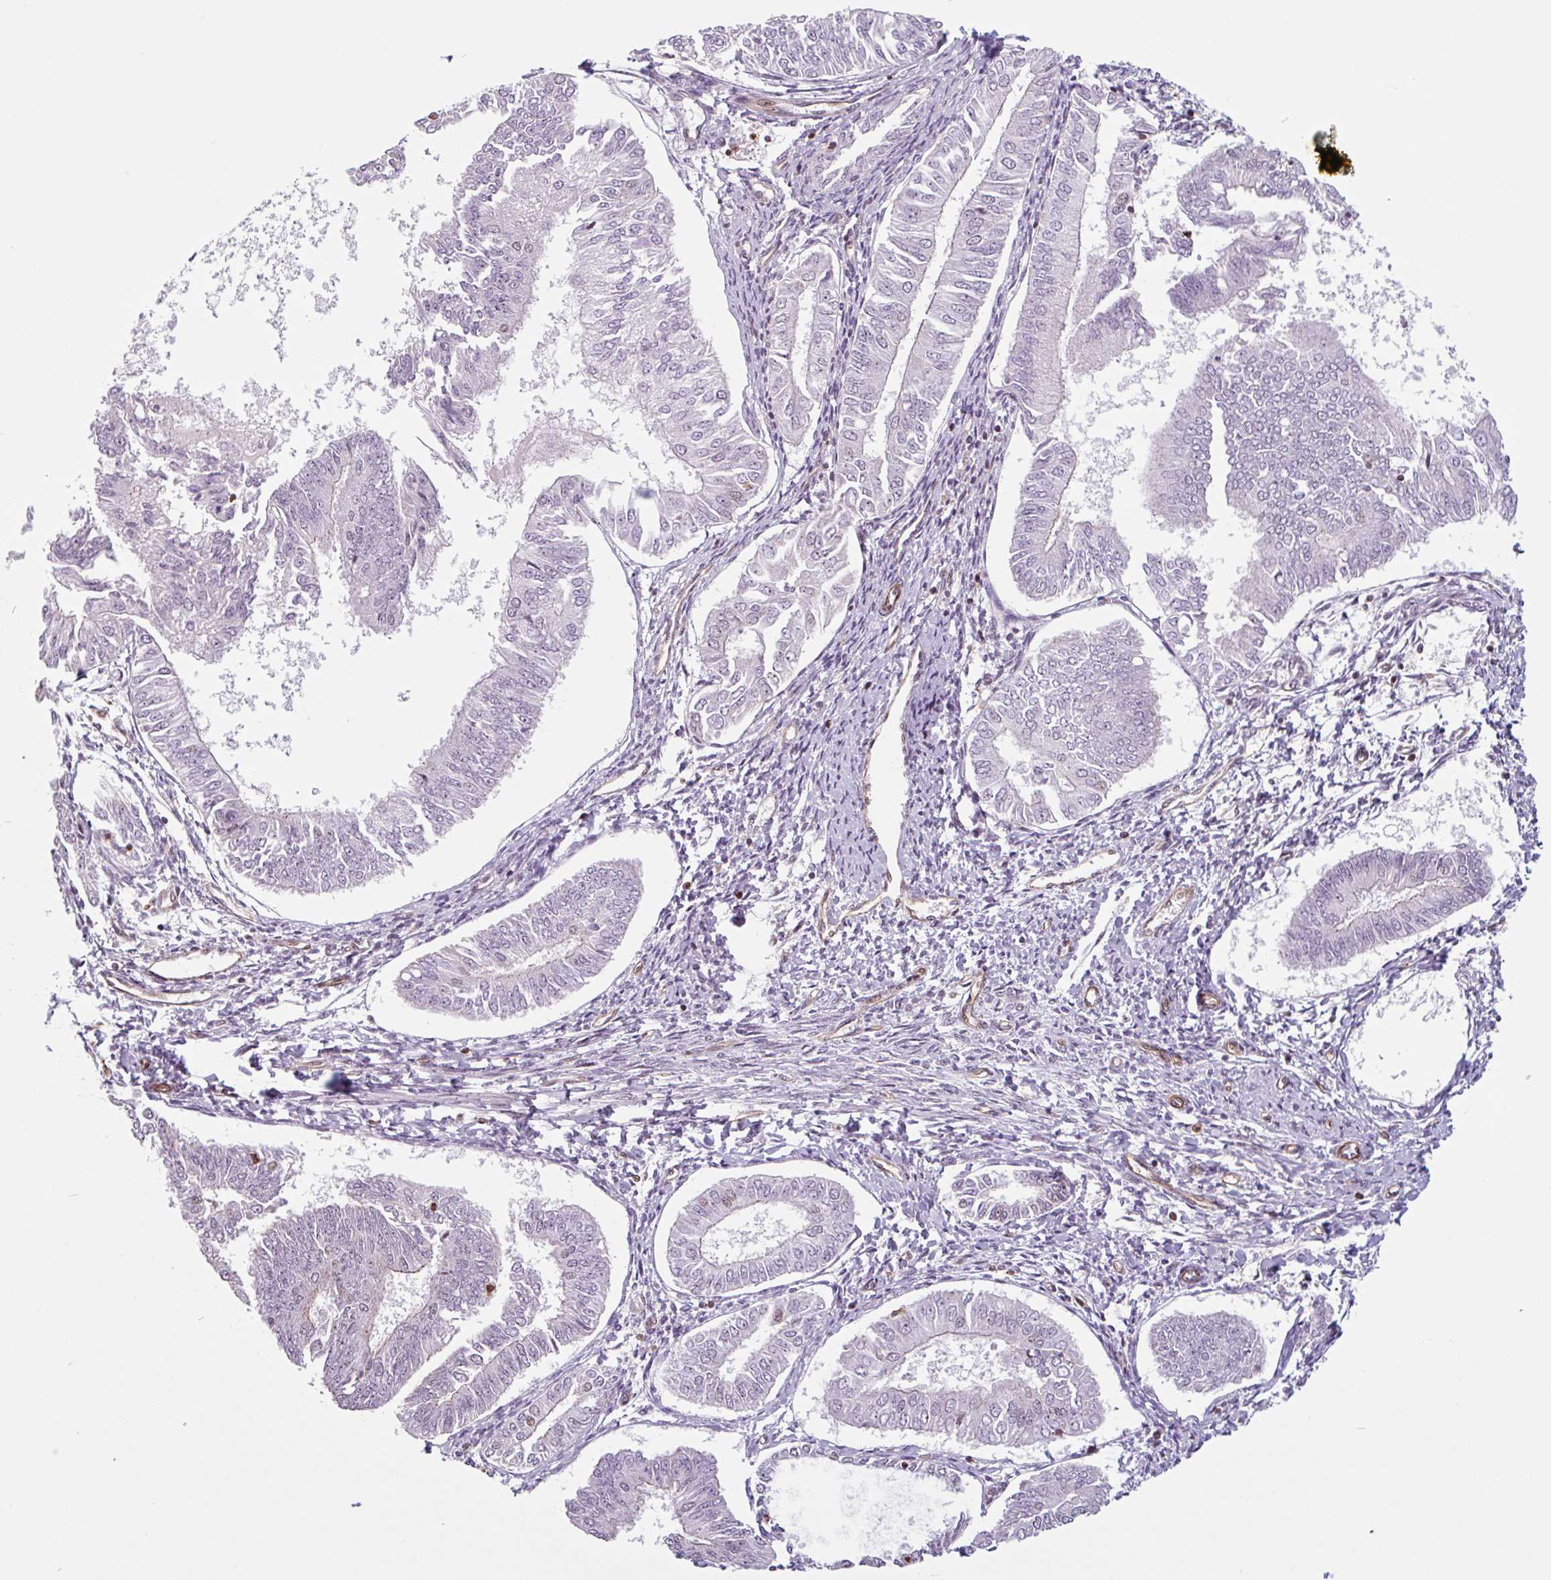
{"staining": {"intensity": "negative", "quantity": "none", "location": "none"}, "tissue": "endometrial cancer", "cell_type": "Tumor cells", "image_type": "cancer", "snomed": [{"axis": "morphology", "description": "Adenocarcinoma, NOS"}, {"axis": "topography", "description": "Endometrium"}], "caption": "A high-resolution micrograph shows immunohistochemistry staining of endometrial cancer (adenocarcinoma), which reveals no significant staining in tumor cells.", "gene": "ZNF689", "patient": {"sex": "female", "age": 58}}